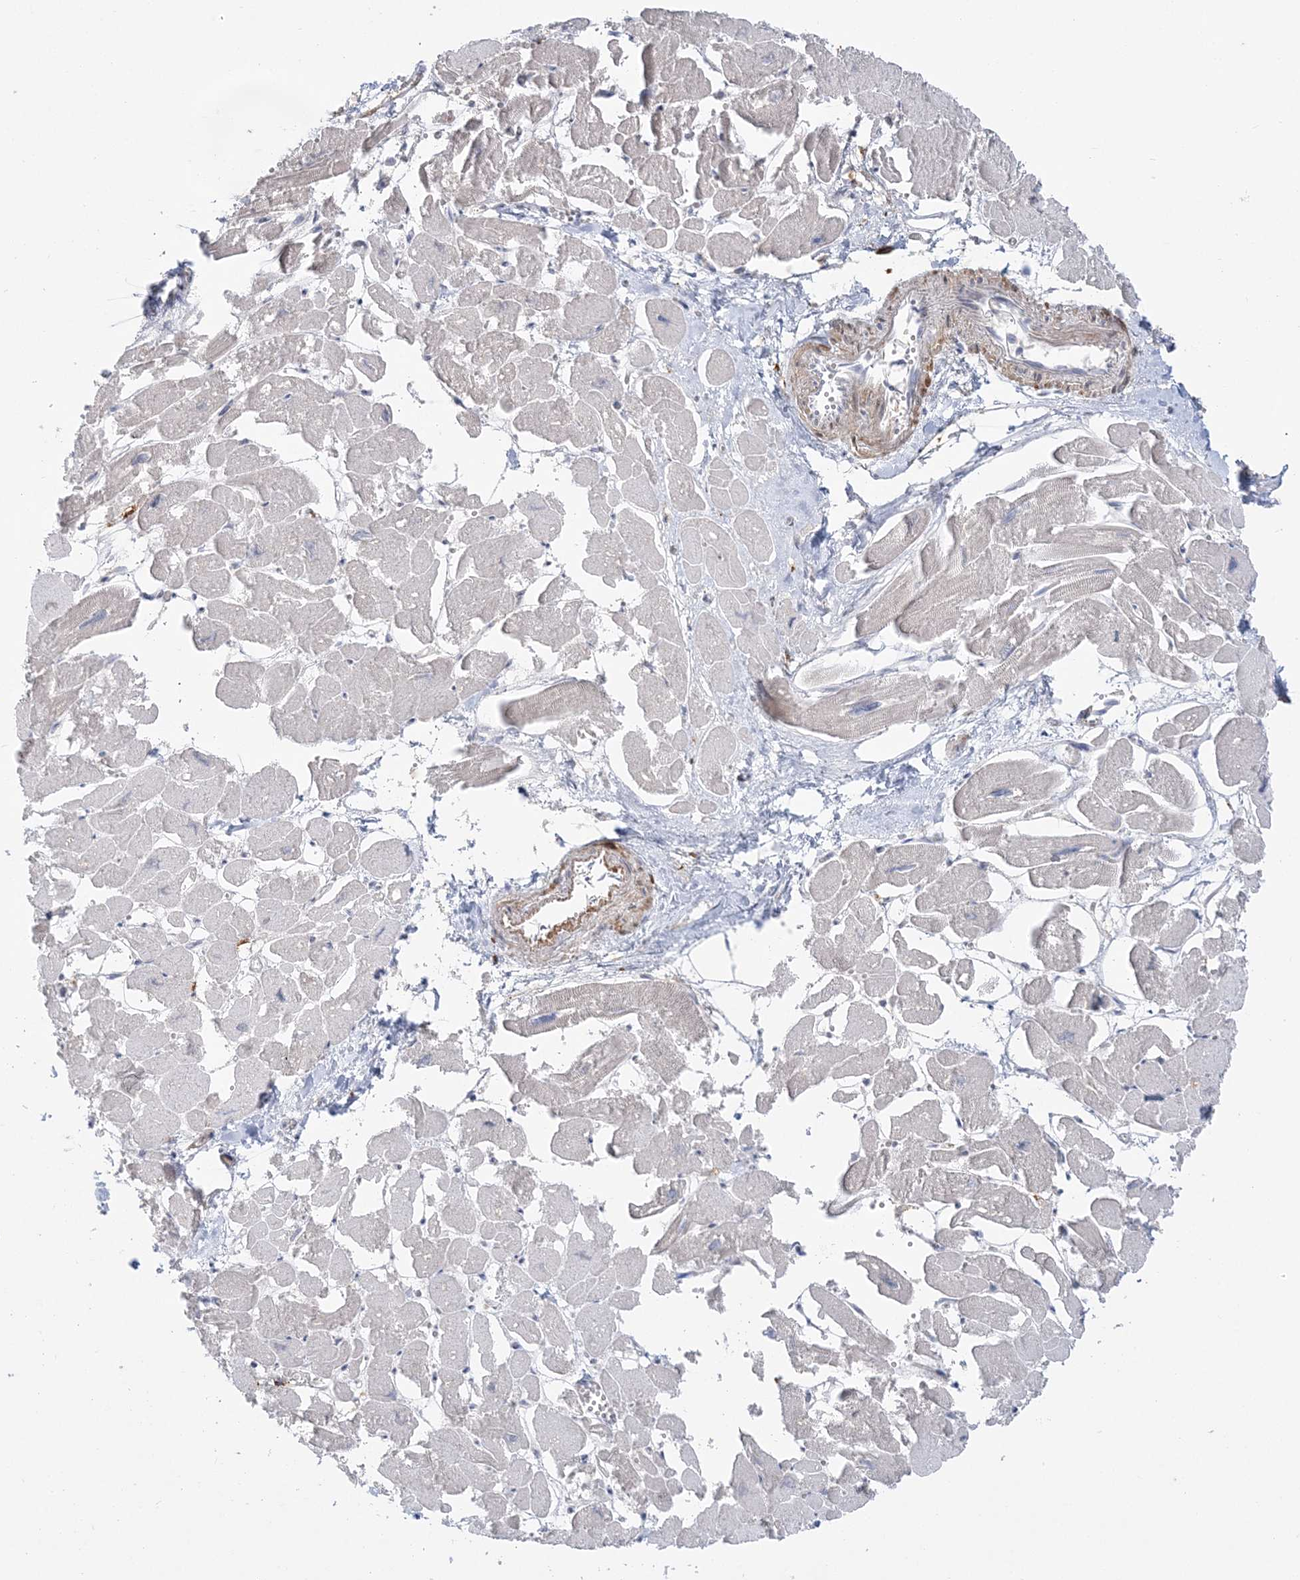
{"staining": {"intensity": "weak", "quantity": "<25%", "location": "cytoplasmic/membranous"}, "tissue": "heart muscle", "cell_type": "Cardiomyocytes", "image_type": "normal", "snomed": [{"axis": "morphology", "description": "Normal tissue, NOS"}, {"axis": "topography", "description": "Heart"}], "caption": "Immunohistochemistry histopathology image of normal heart muscle: heart muscle stained with DAB (3,3'-diaminobenzidine) displays no significant protein positivity in cardiomyocytes. The staining is performed using DAB (3,3'-diaminobenzidine) brown chromogen with nuclei counter-stained in using hematoxylin.", "gene": "HAAO", "patient": {"sex": "male", "age": 54}}